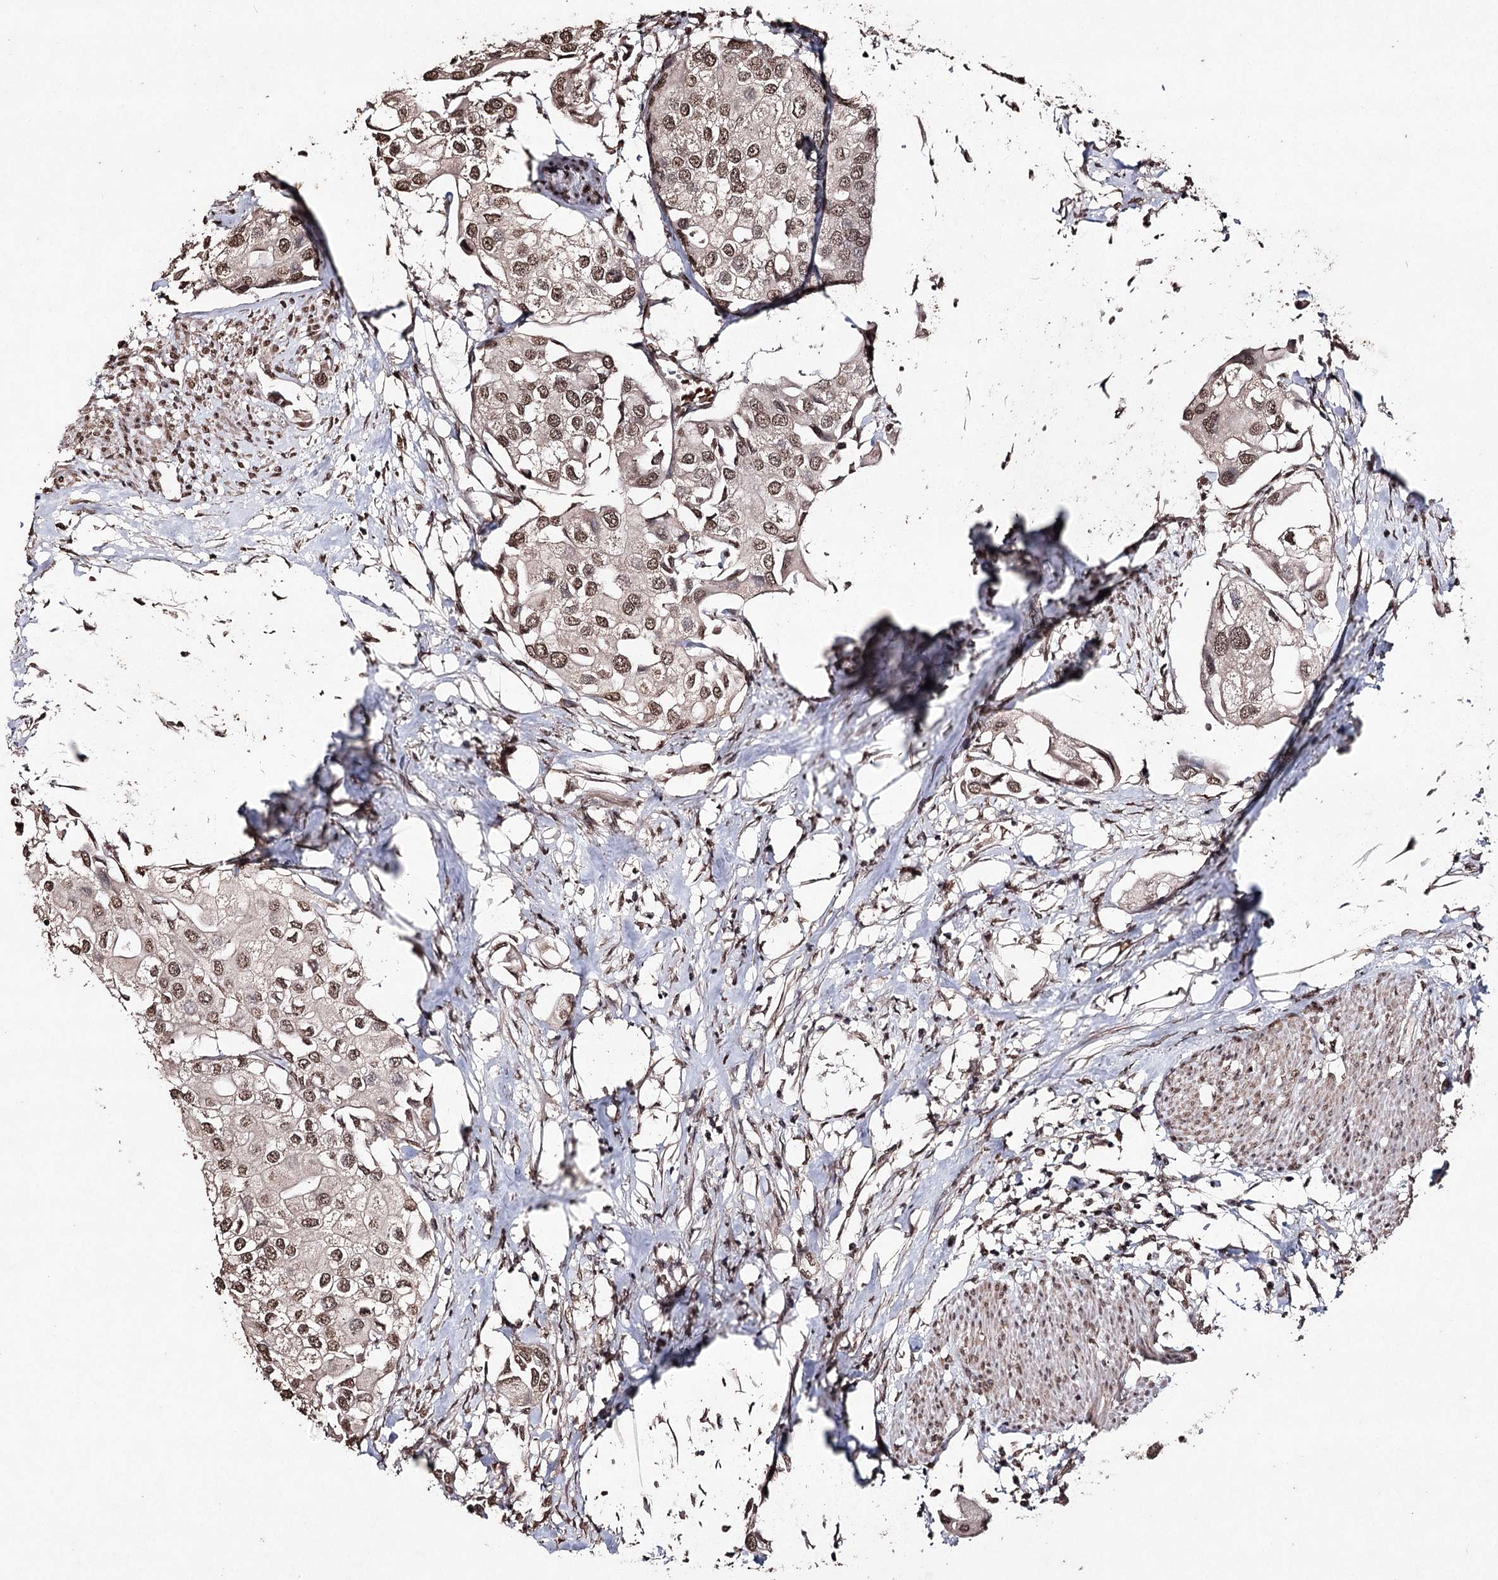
{"staining": {"intensity": "moderate", "quantity": ">75%", "location": "nuclear"}, "tissue": "urothelial cancer", "cell_type": "Tumor cells", "image_type": "cancer", "snomed": [{"axis": "morphology", "description": "Urothelial carcinoma, High grade"}, {"axis": "topography", "description": "Urinary bladder"}], "caption": "High-grade urothelial carcinoma stained with immunohistochemistry (IHC) shows moderate nuclear staining in approximately >75% of tumor cells. (DAB IHC with brightfield microscopy, high magnification).", "gene": "ATG14", "patient": {"sex": "male", "age": 64}}